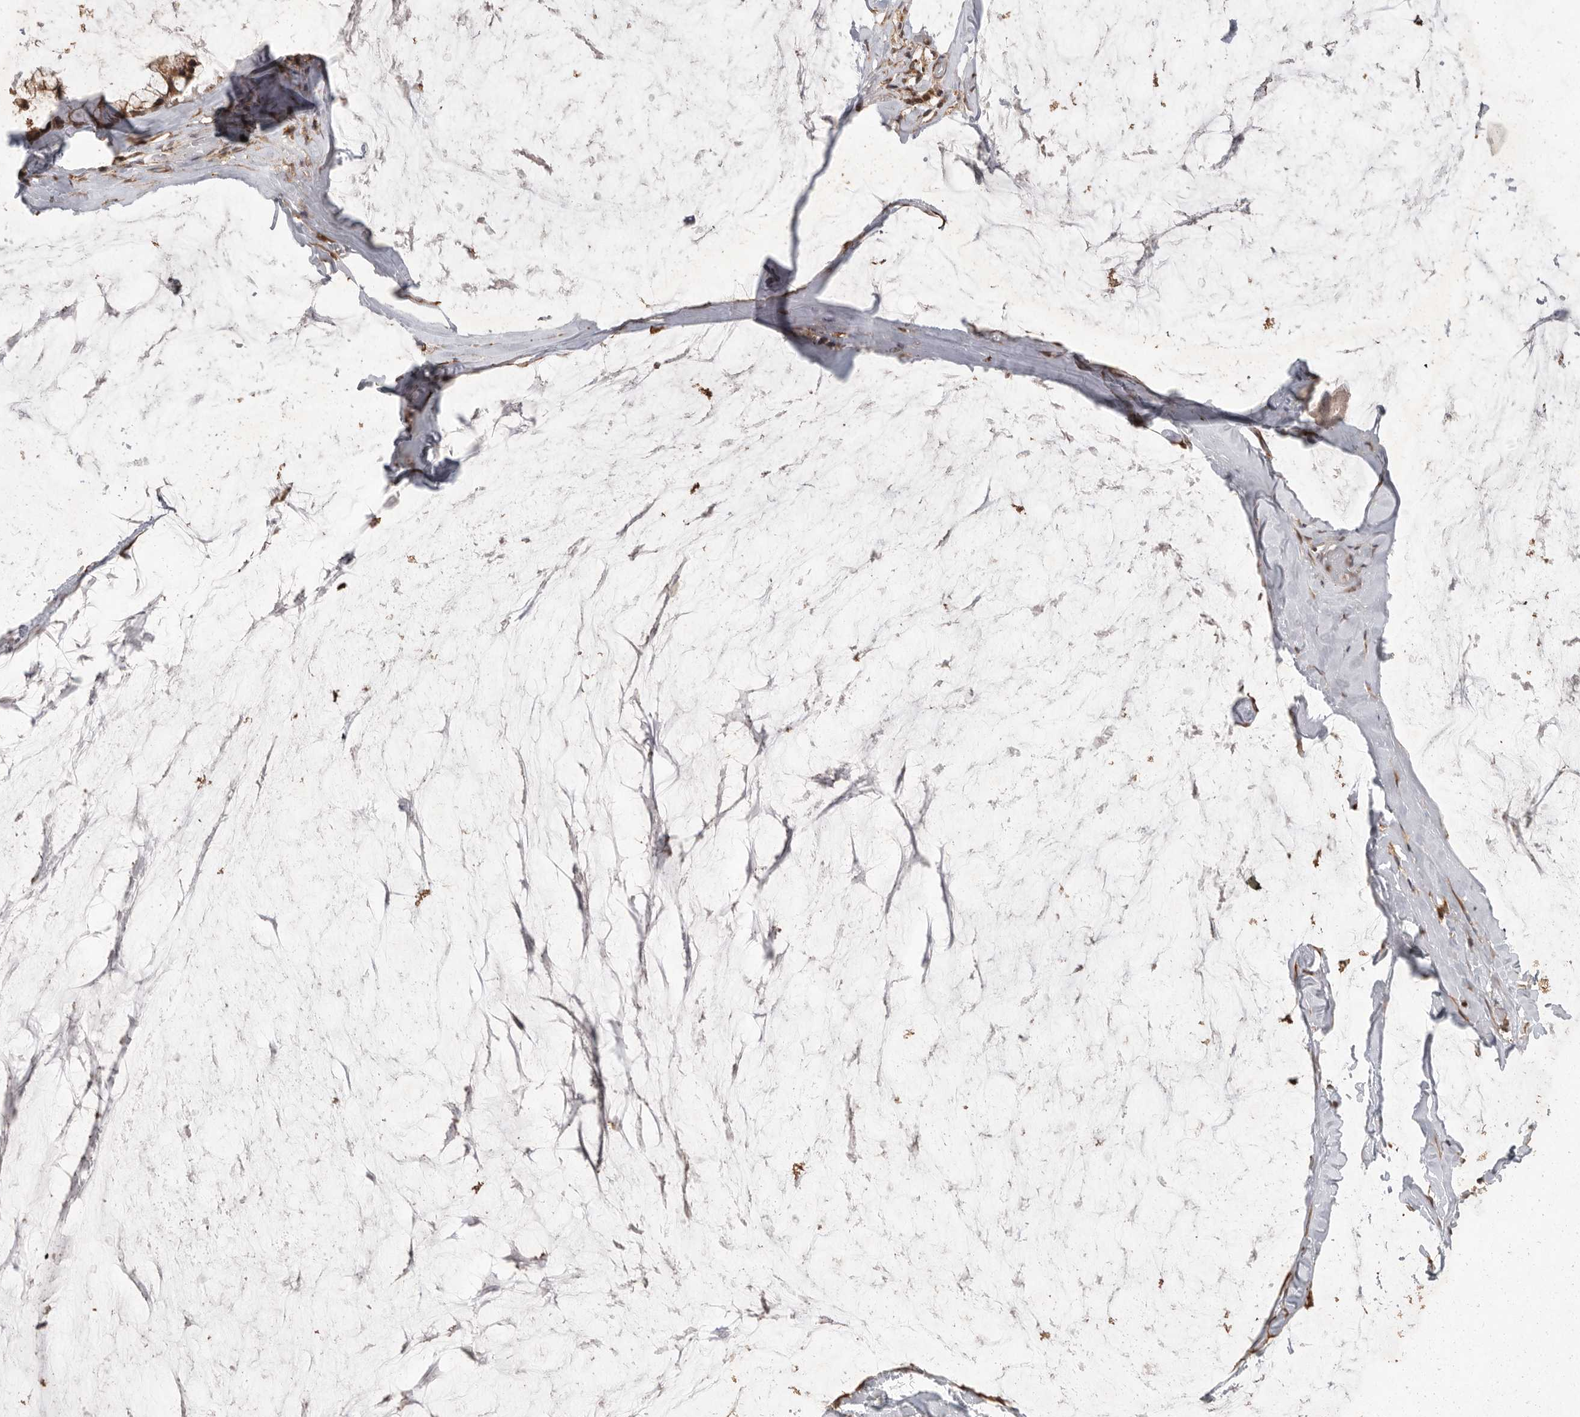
{"staining": {"intensity": "weak", "quantity": ">75%", "location": "cytoplasmic/membranous,nuclear"}, "tissue": "ovarian cancer", "cell_type": "Tumor cells", "image_type": "cancer", "snomed": [{"axis": "morphology", "description": "Cystadenocarcinoma, mucinous, NOS"}, {"axis": "topography", "description": "Ovary"}], "caption": "Immunohistochemical staining of ovarian mucinous cystadenocarcinoma shows low levels of weak cytoplasmic/membranous and nuclear expression in about >75% of tumor cells.", "gene": "ZNF83", "patient": {"sex": "female", "age": 39}}